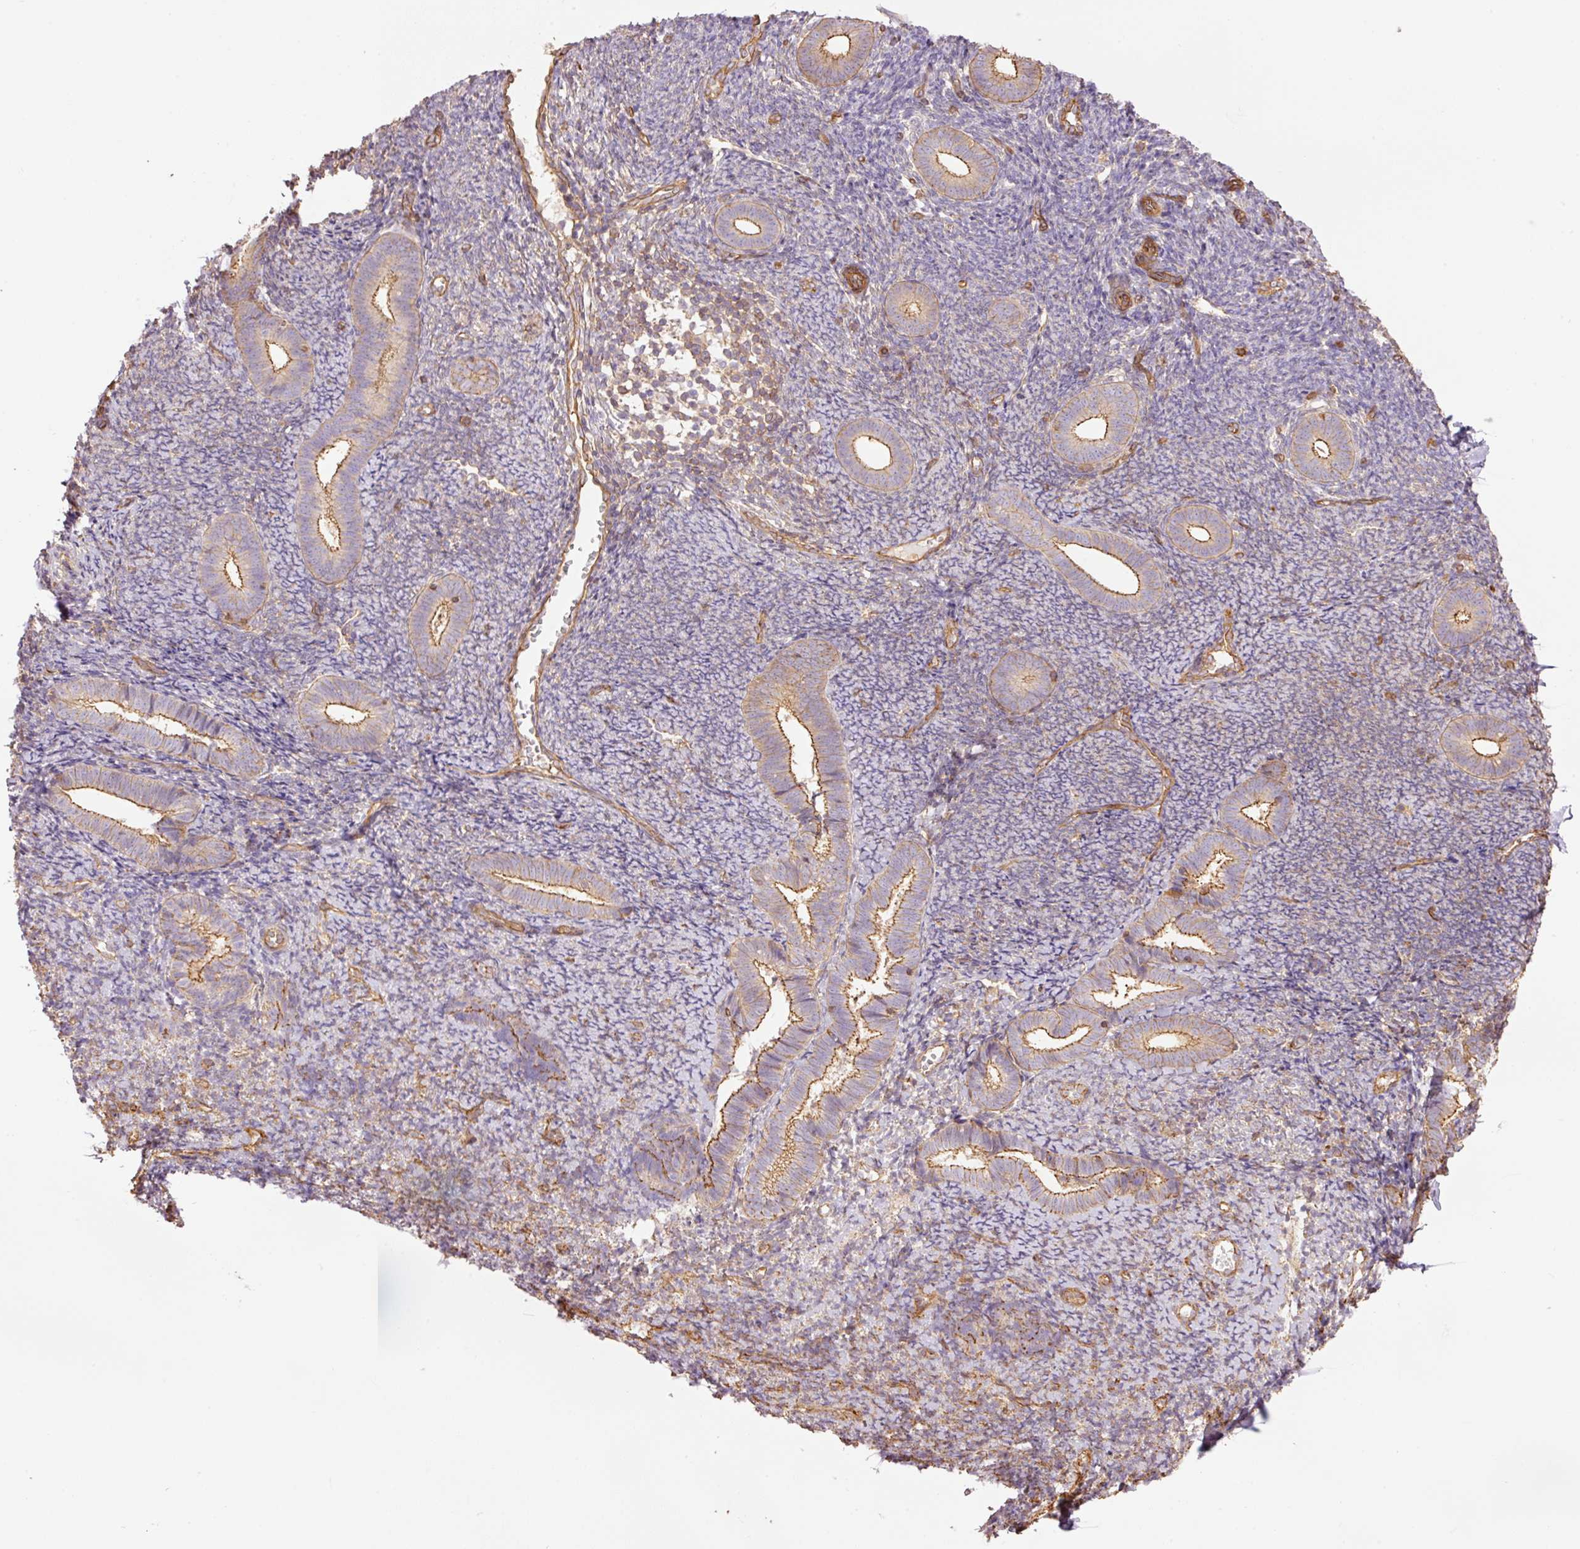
{"staining": {"intensity": "weak", "quantity": "<25%", "location": "cytoplasmic/membranous"}, "tissue": "endometrium", "cell_type": "Cells in endometrial stroma", "image_type": "normal", "snomed": [{"axis": "morphology", "description": "Normal tissue, NOS"}, {"axis": "topography", "description": "Endometrium"}], "caption": "A high-resolution histopathology image shows immunohistochemistry (IHC) staining of unremarkable endometrium, which shows no significant staining in cells in endometrial stroma. (DAB (3,3'-diaminobenzidine) IHC, high magnification).", "gene": "PPP1R1B", "patient": {"sex": "female", "age": 39}}